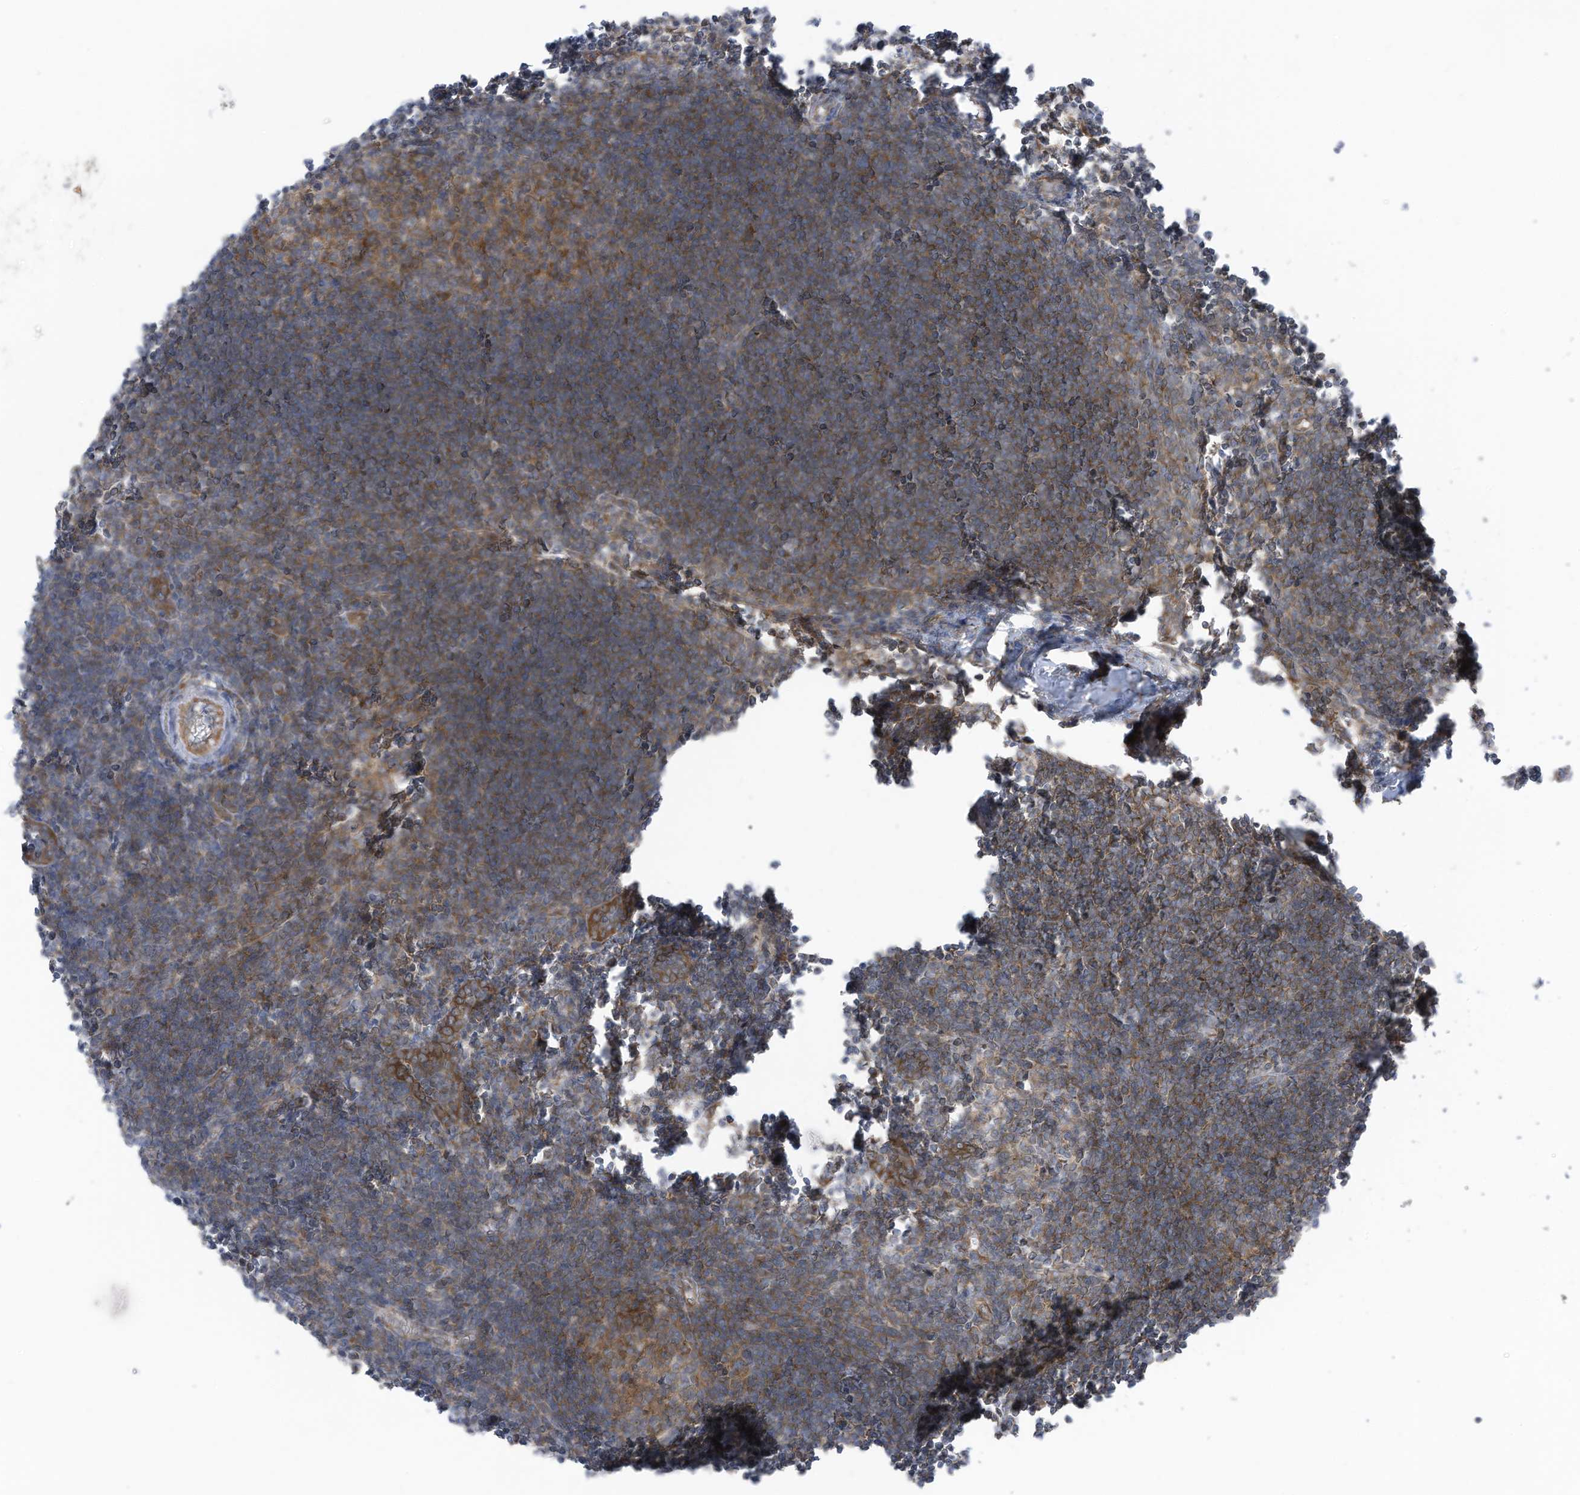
{"staining": {"intensity": "moderate", "quantity": ">75%", "location": "cytoplasmic/membranous"}, "tissue": "lymph node", "cell_type": "Germinal center cells", "image_type": "normal", "snomed": [{"axis": "morphology", "description": "Normal tissue, NOS"}, {"axis": "morphology", "description": "Malignant melanoma, Metastatic site"}, {"axis": "topography", "description": "Lymph node"}], "caption": "Approximately >75% of germinal center cells in unremarkable lymph node exhibit moderate cytoplasmic/membranous protein staining as visualized by brown immunohistochemical staining.", "gene": "REPS1", "patient": {"sex": "male", "age": 41}}